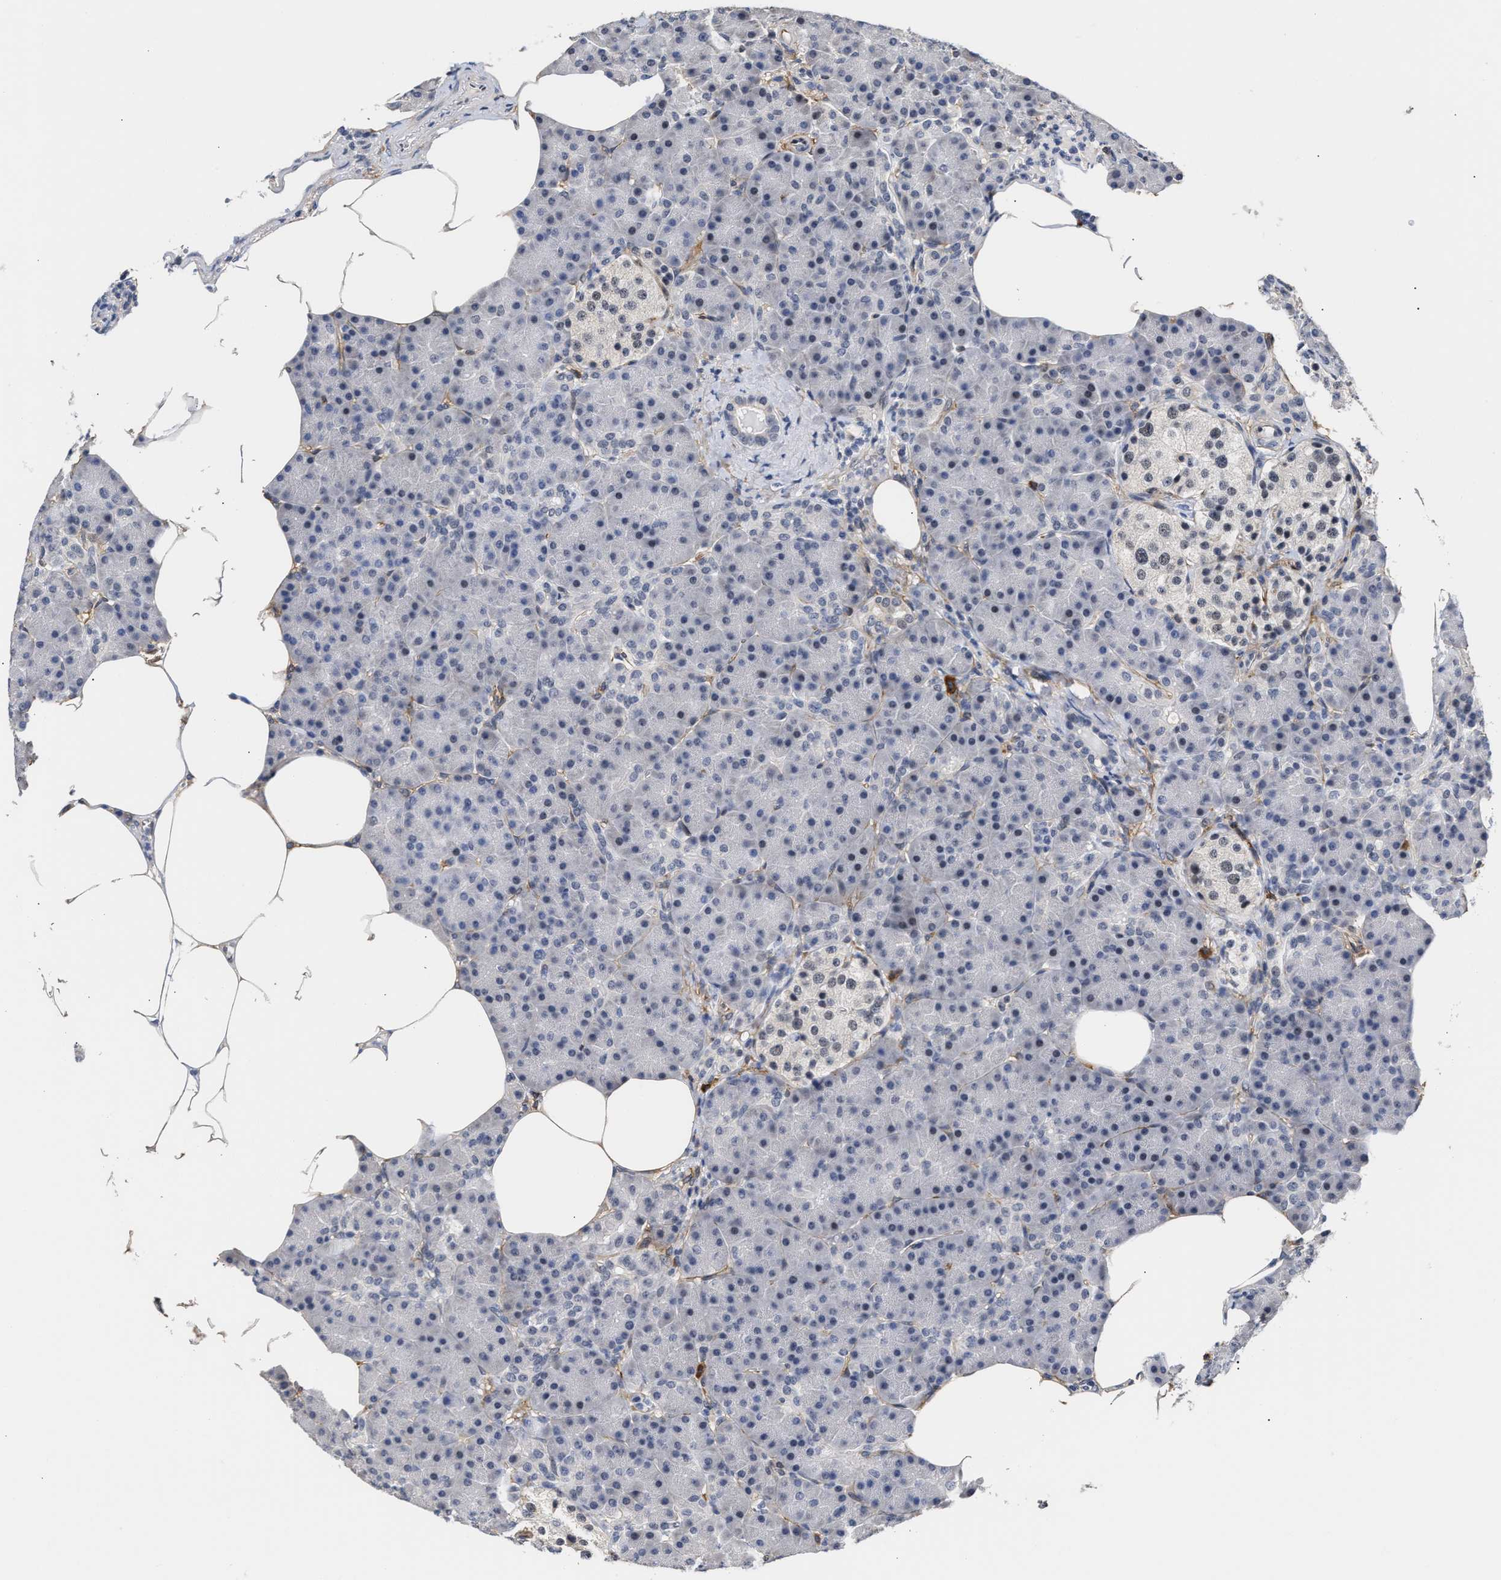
{"staining": {"intensity": "negative", "quantity": "none", "location": "none"}, "tissue": "pancreas", "cell_type": "Exocrine glandular cells", "image_type": "normal", "snomed": [{"axis": "morphology", "description": "Normal tissue, NOS"}, {"axis": "topography", "description": "Pancreas"}], "caption": "Immunohistochemistry (IHC) photomicrograph of benign pancreas: pancreas stained with DAB (3,3'-diaminobenzidine) demonstrates no significant protein staining in exocrine glandular cells.", "gene": "AHNAK2", "patient": {"sex": "female", "age": 70}}